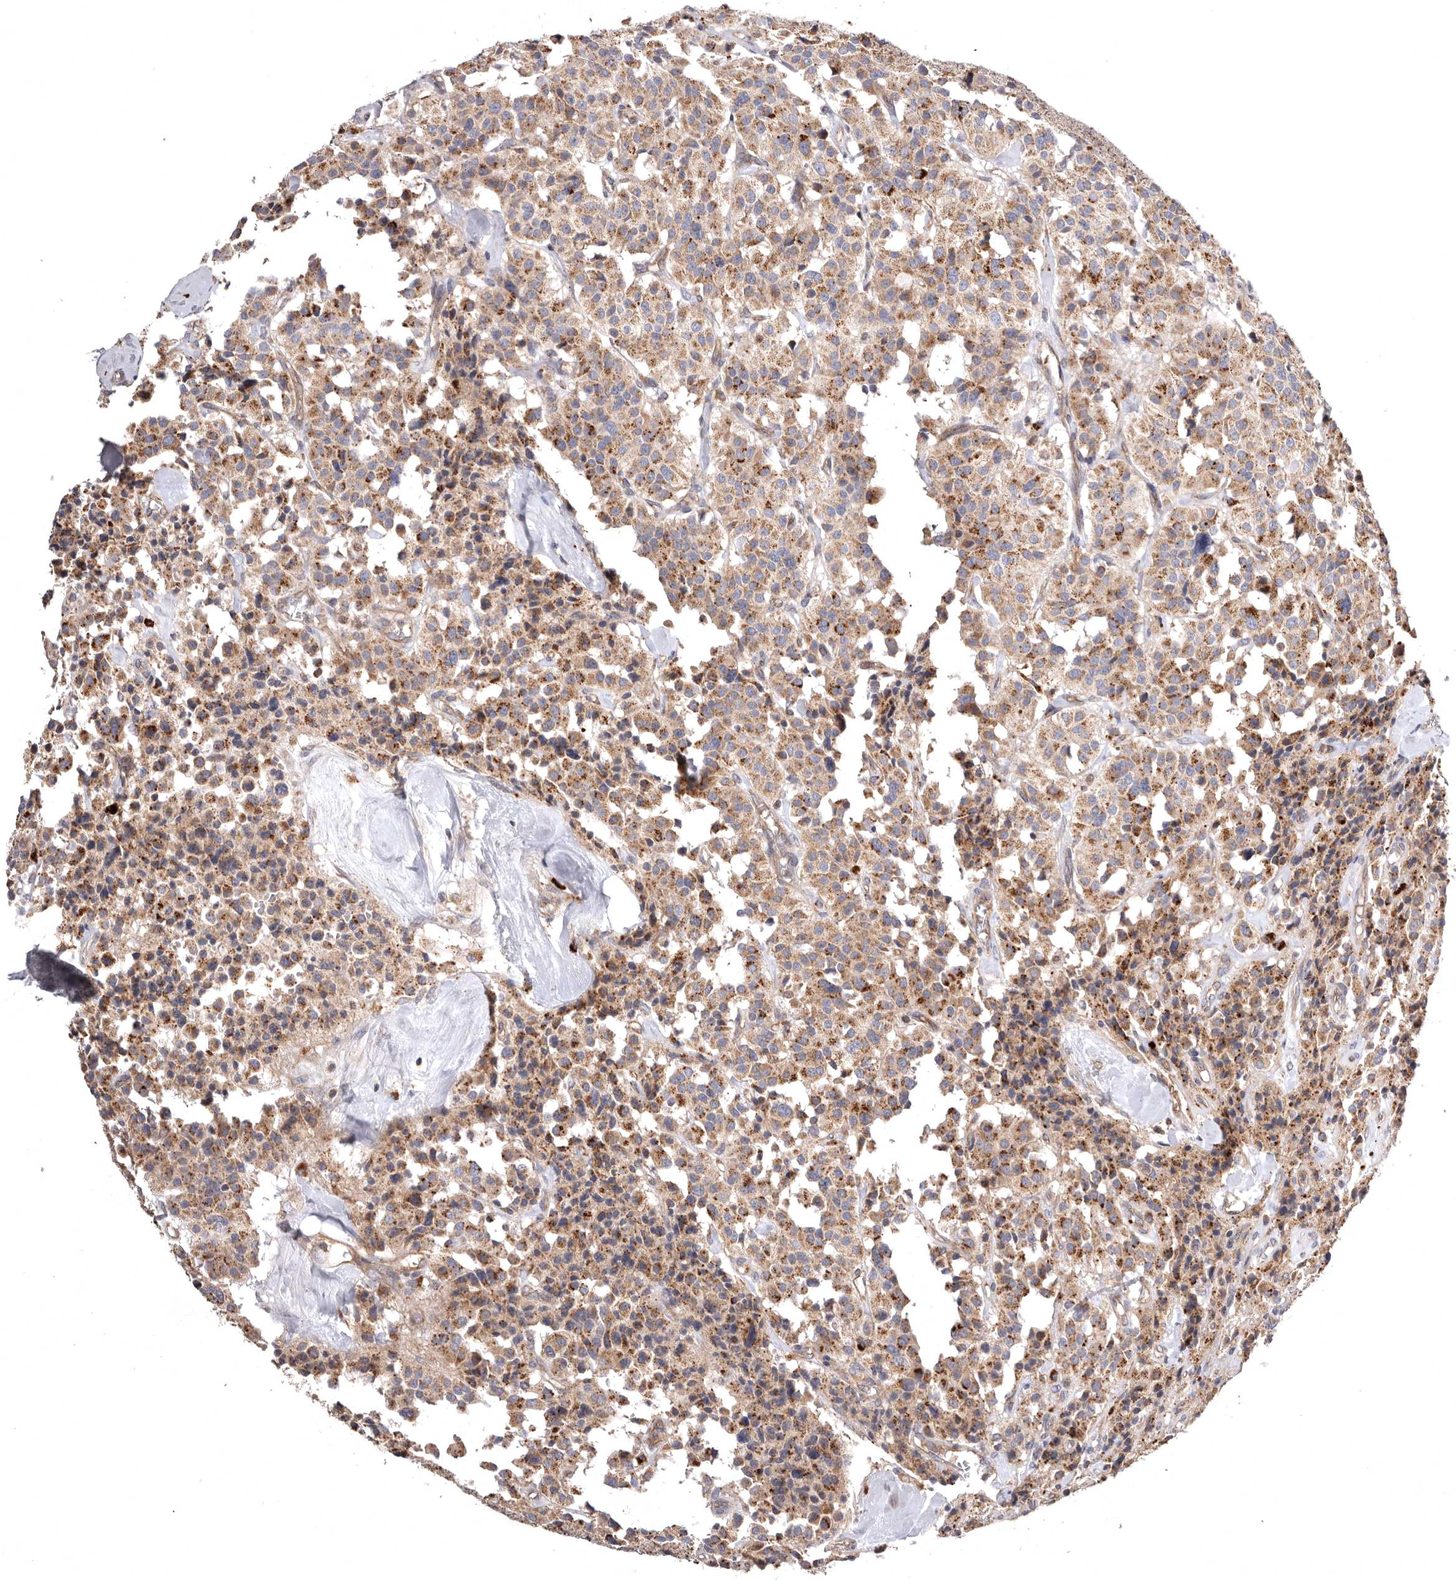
{"staining": {"intensity": "moderate", "quantity": ">75%", "location": "cytoplasmic/membranous"}, "tissue": "carcinoid", "cell_type": "Tumor cells", "image_type": "cancer", "snomed": [{"axis": "morphology", "description": "Carcinoid, malignant, NOS"}, {"axis": "topography", "description": "Lung"}], "caption": "Carcinoid (malignant) tissue displays moderate cytoplasmic/membranous expression in about >75% of tumor cells", "gene": "ADCY2", "patient": {"sex": "male", "age": 30}}